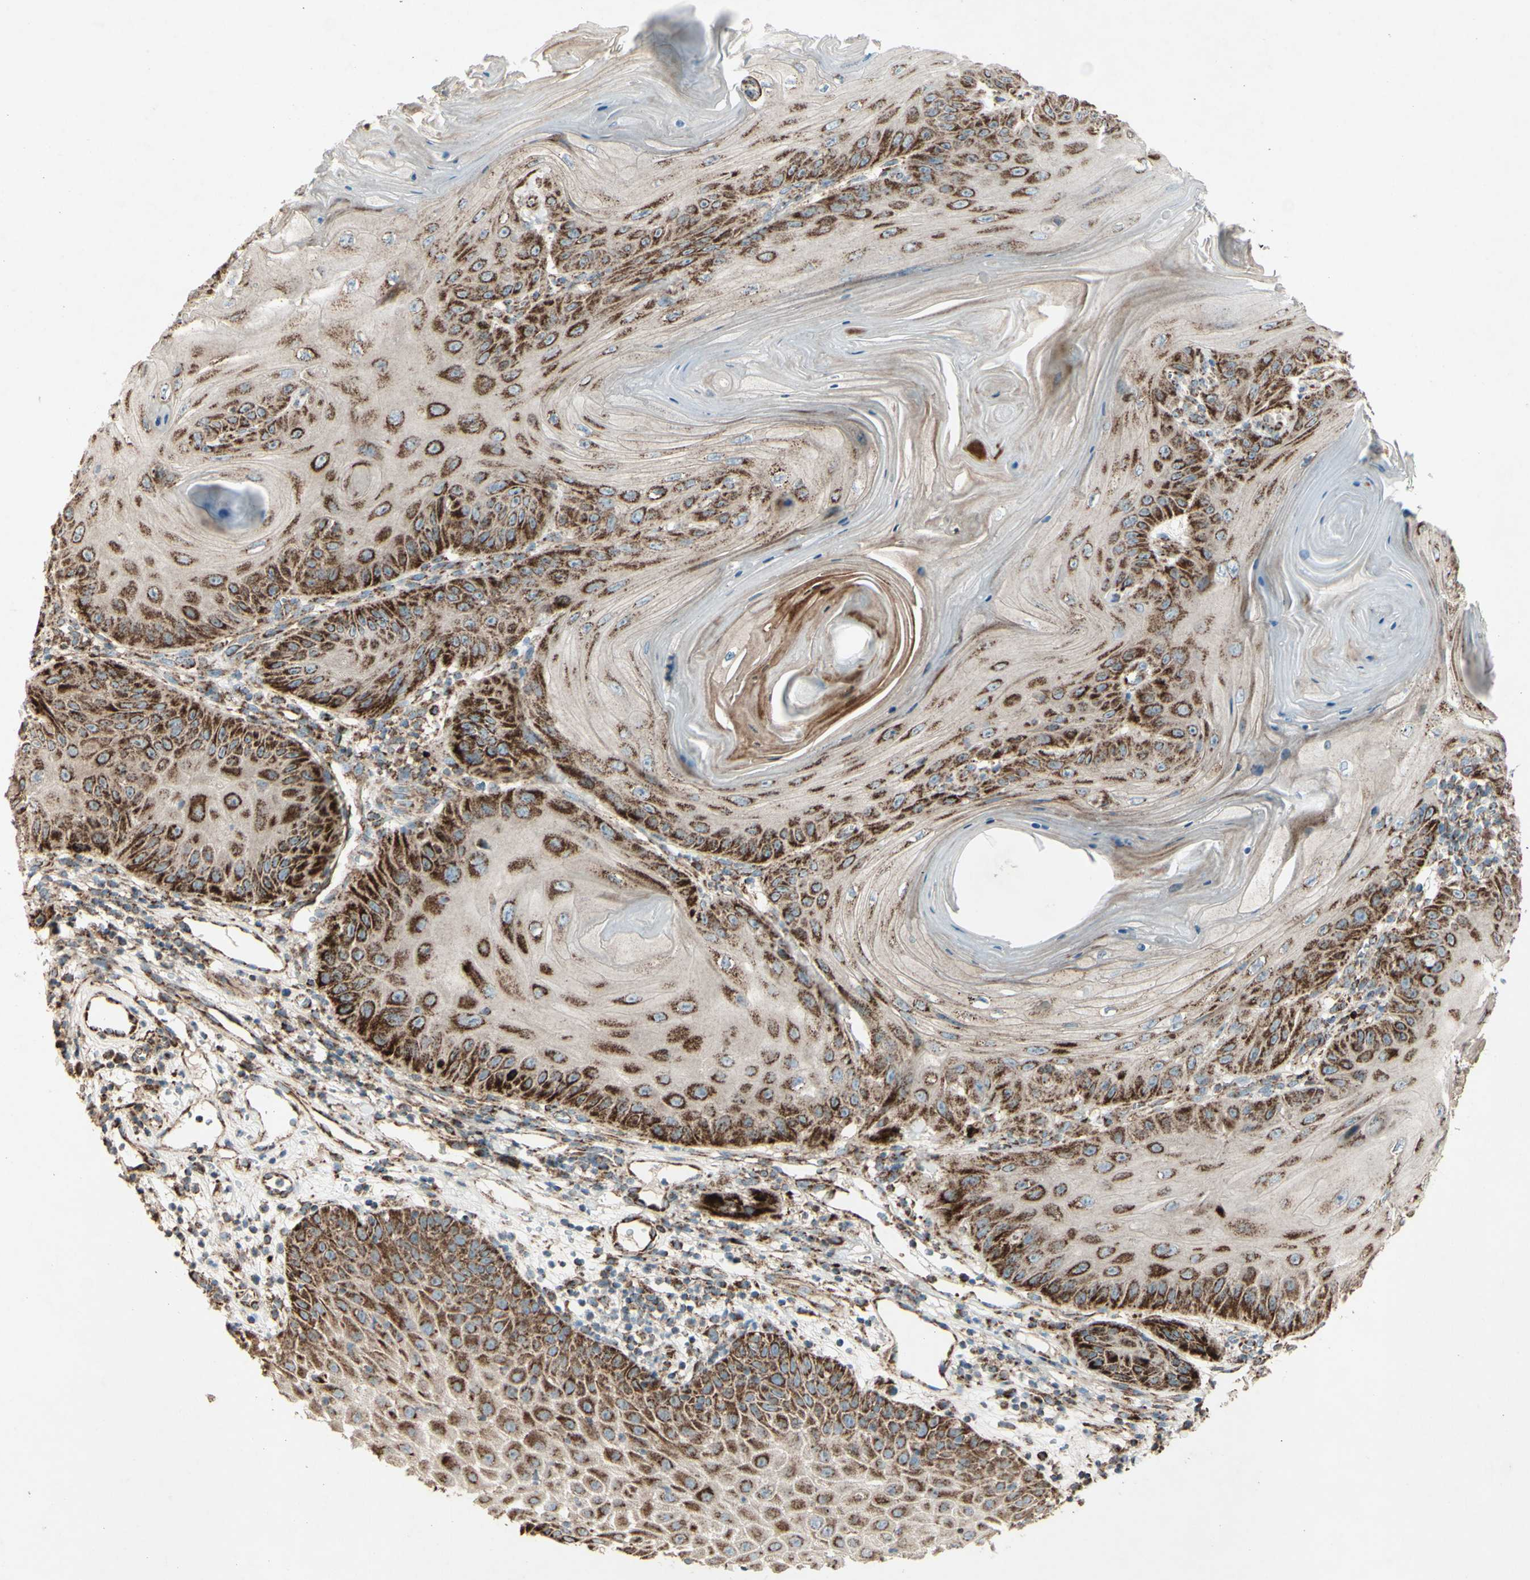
{"staining": {"intensity": "strong", "quantity": ">75%", "location": "cytoplasmic/membranous"}, "tissue": "skin cancer", "cell_type": "Tumor cells", "image_type": "cancer", "snomed": [{"axis": "morphology", "description": "Squamous cell carcinoma, NOS"}, {"axis": "topography", "description": "Skin"}], "caption": "Immunohistochemistry staining of squamous cell carcinoma (skin), which exhibits high levels of strong cytoplasmic/membranous staining in approximately >75% of tumor cells indicating strong cytoplasmic/membranous protein expression. The staining was performed using DAB (brown) for protein detection and nuclei were counterstained in hematoxylin (blue).", "gene": "RHOT1", "patient": {"sex": "female", "age": 78}}